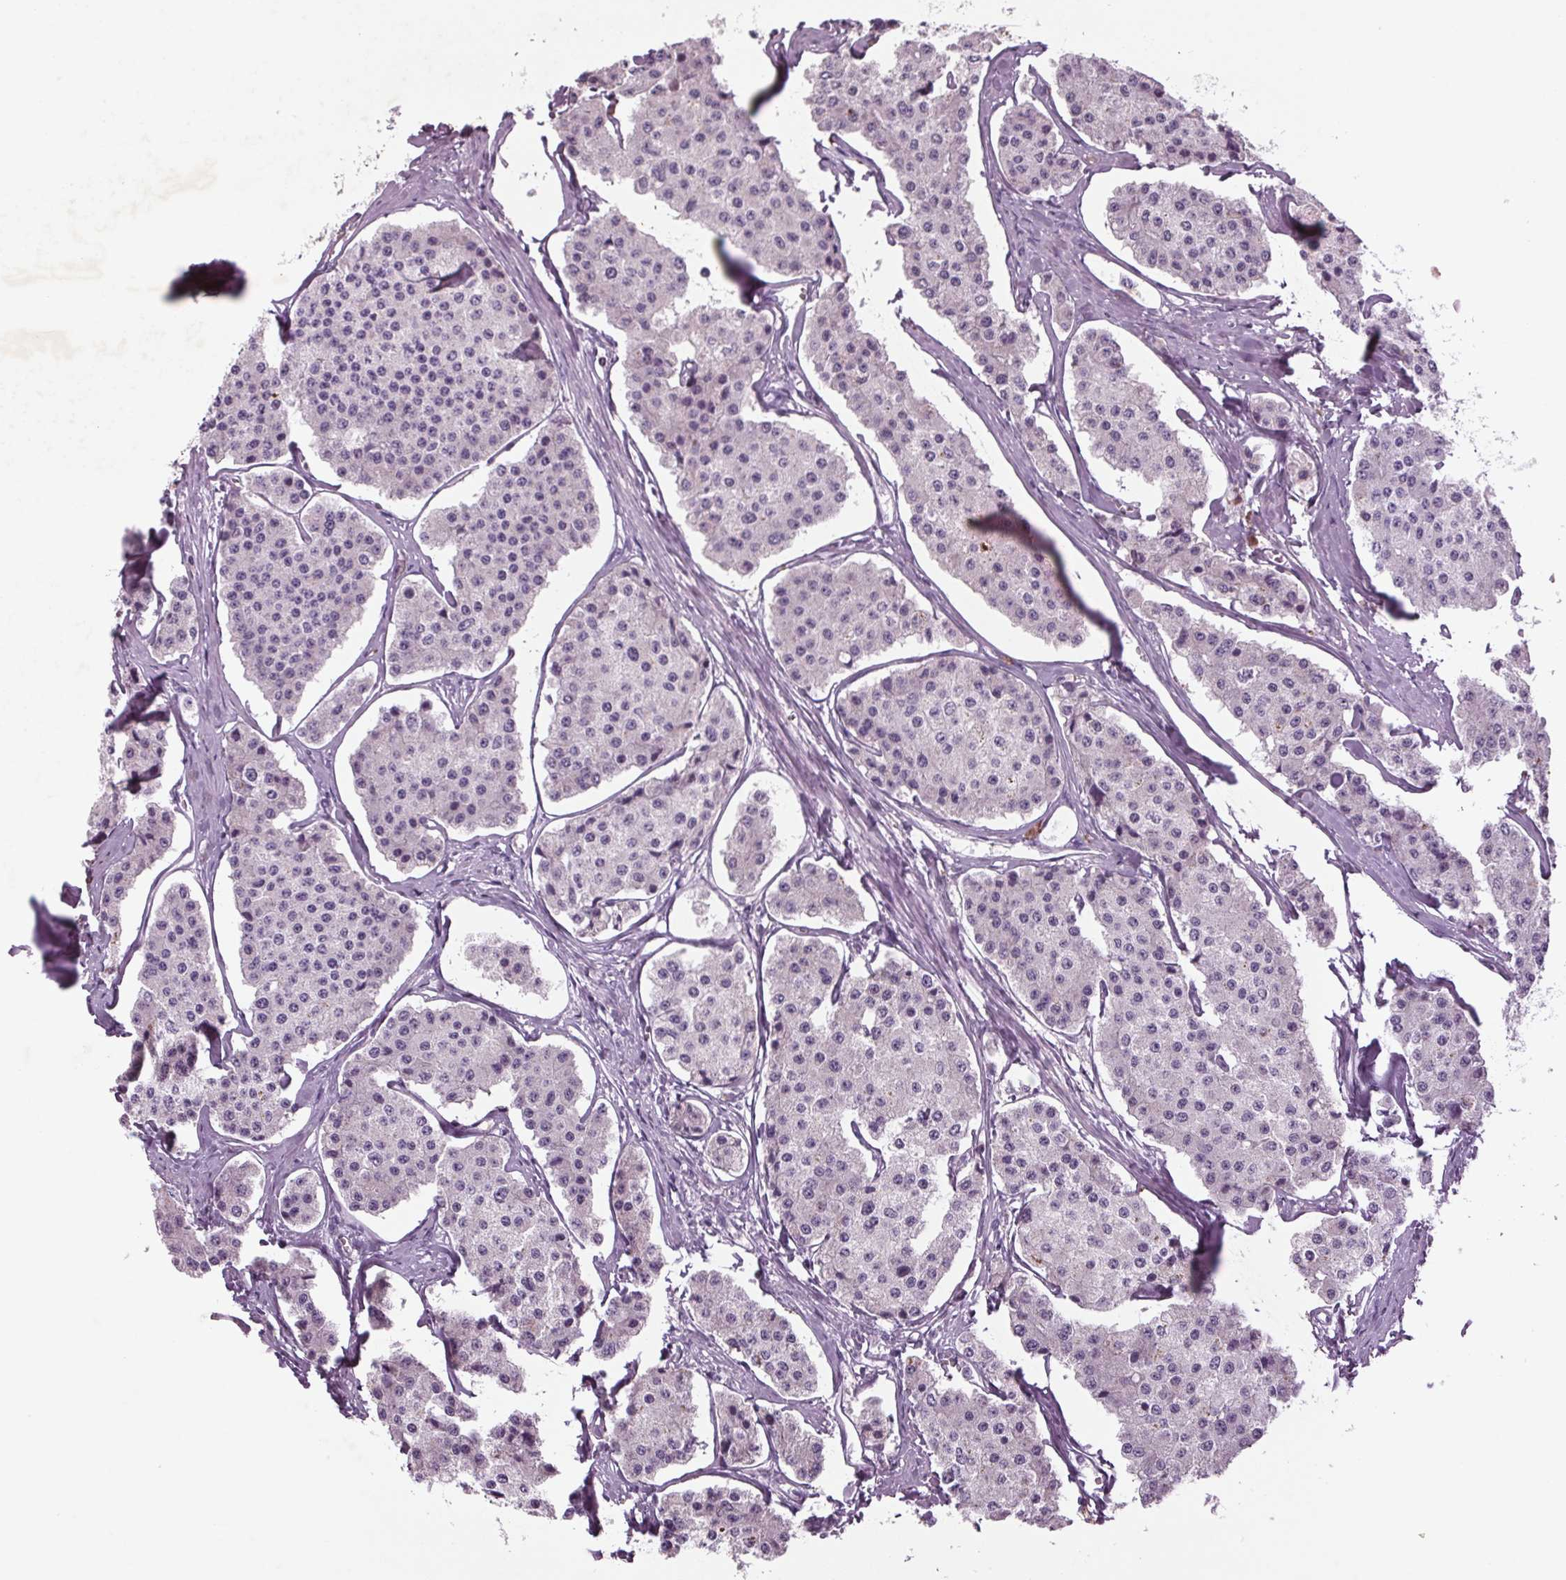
{"staining": {"intensity": "negative", "quantity": "none", "location": "none"}, "tissue": "carcinoid", "cell_type": "Tumor cells", "image_type": "cancer", "snomed": [{"axis": "morphology", "description": "Carcinoid, malignant, NOS"}, {"axis": "topography", "description": "Small intestine"}], "caption": "Tumor cells are negative for protein expression in human carcinoid. Brightfield microscopy of immunohistochemistry stained with DAB (3,3'-diaminobenzidine) (brown) and hematoxylin (blue), captured at high magnification.", "gene": "BHLHE22", "patient": {"sex": "female", "age": 65}}